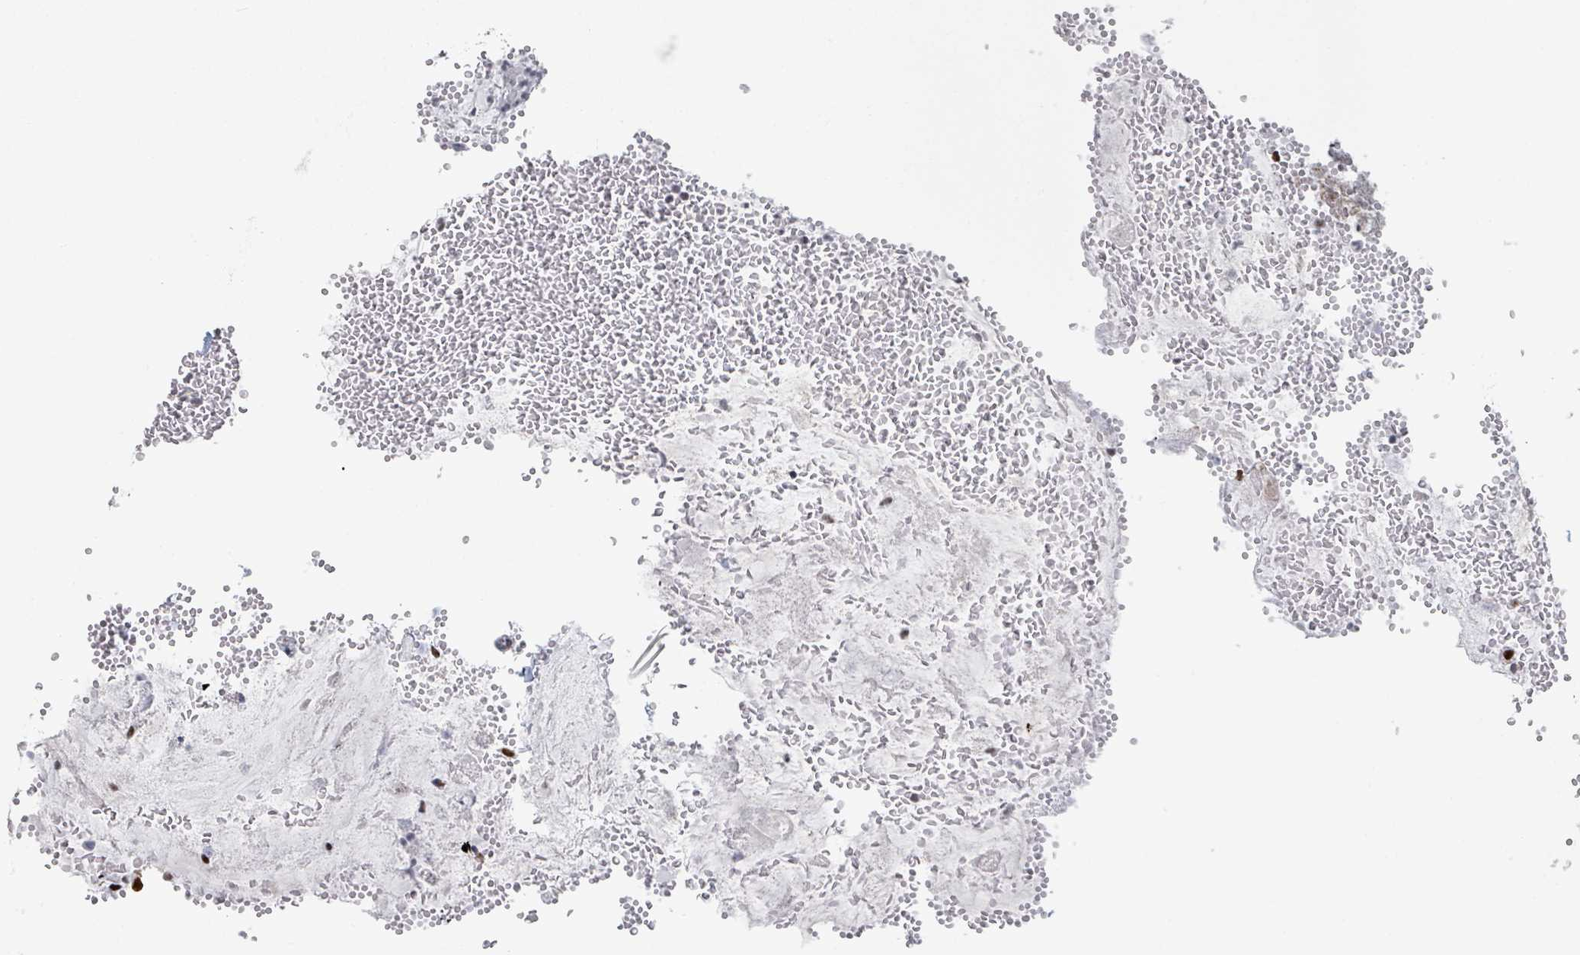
{"staining": {"intensity": "strong", "quantity": "25%-75%", "location": "nuclear"}, "tissue": "stomach", "cell_type": "Glandular cells", "image_type": "normal", "snomed": [{"axis": "morphology", "description": "Normal tissue, NOS"}, {"axis": "topography", "description": "Stomach, upper"}], "caption": "Immunohistochemical staining of unremarkable stomach reveals high levels of strong nuclear staining in about 25%-75% of glandular cells. (brown staining indicates protein expression, while blue staining denotes nuclei).", "gene": "DHX16", "patient": {"sex": "male", "age": 52}}